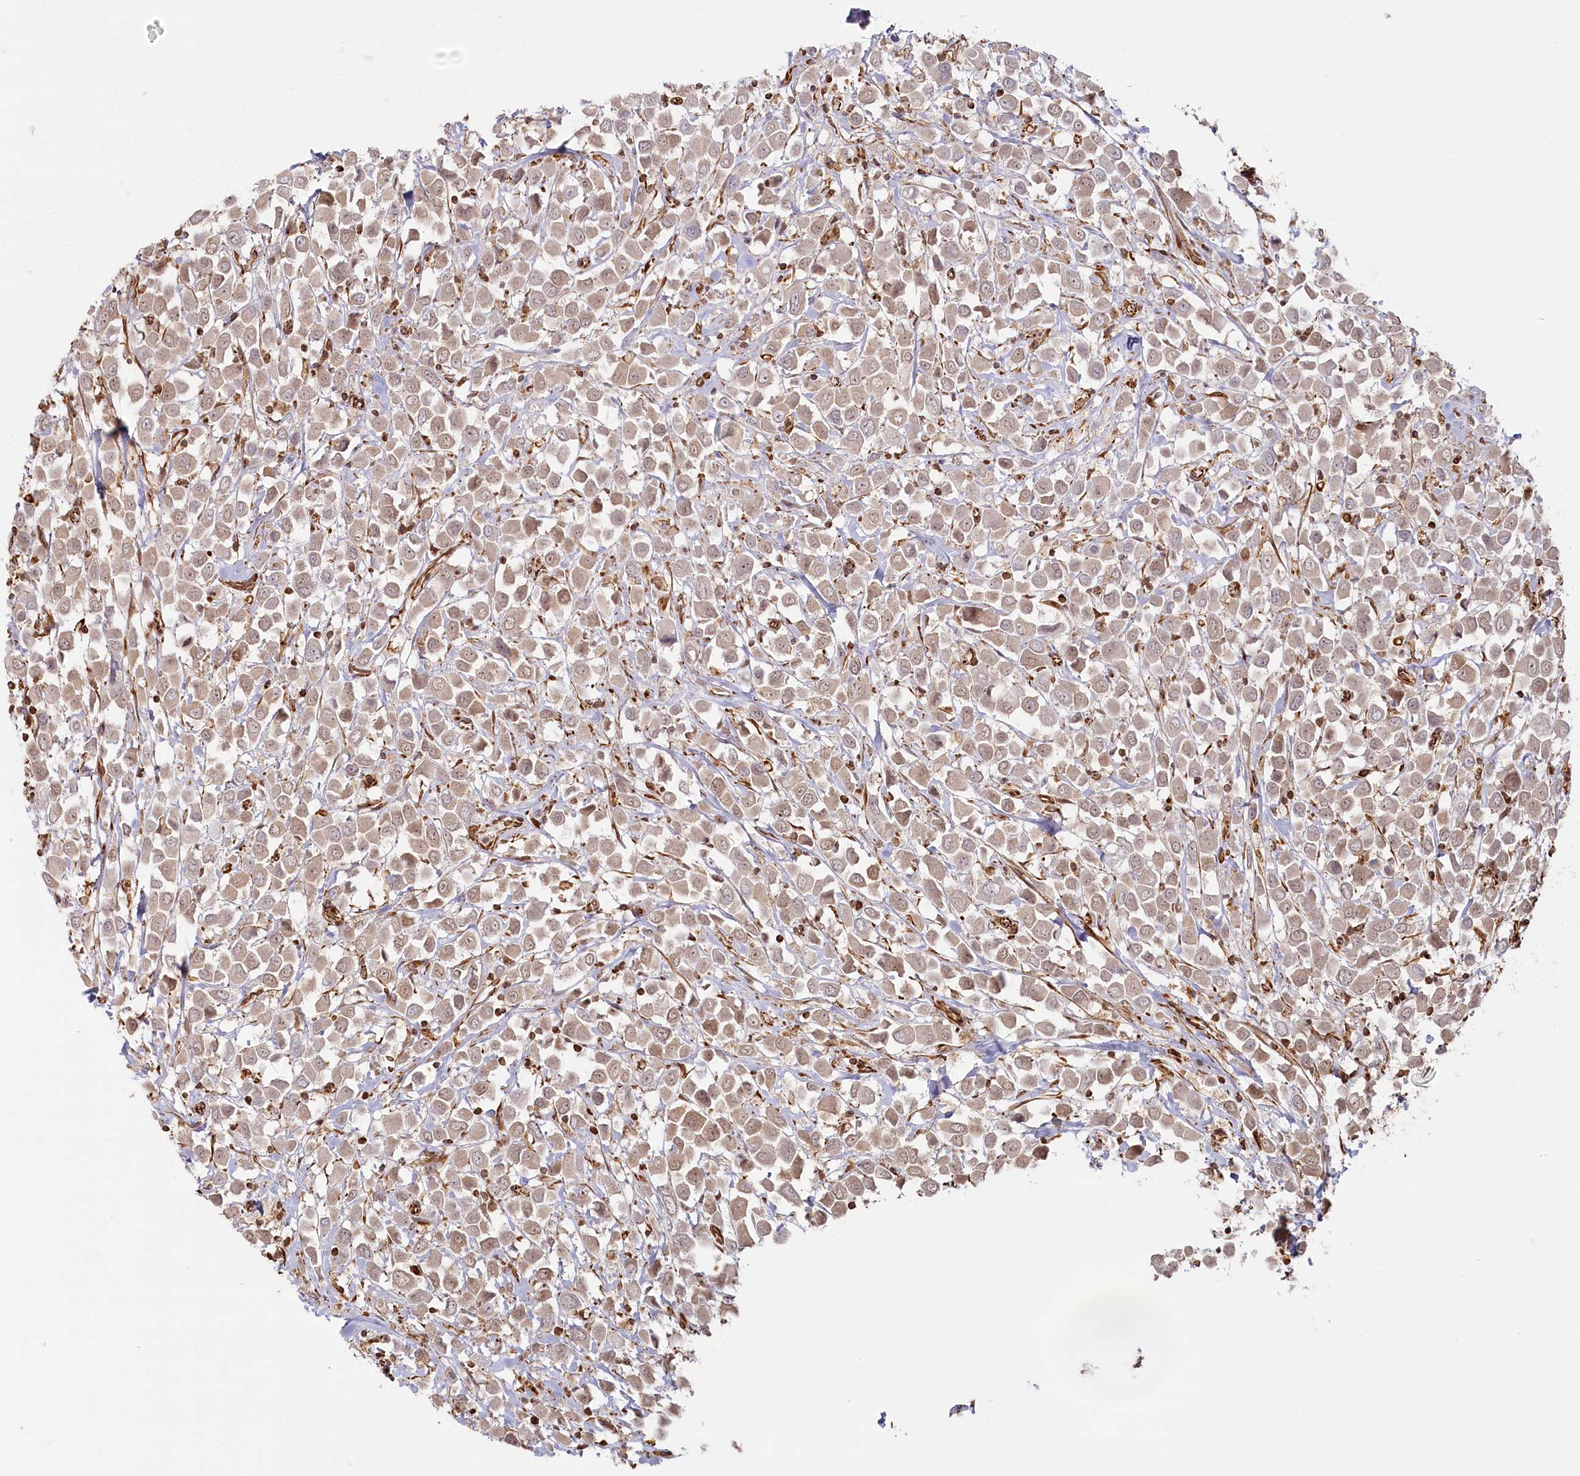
{"staining": {"intensity": "weak", "quantity": ">75%", "location": "cytoplasmic/membranous"}, "tissue": "breast cancer", "cell_type": "Tumor cells", "image_type": "cancer", "snomed": [{"axis": "morphology", "description": "Duct carcinoma"}, {"axis": "topography", "description": "Breast"}], "caption": "About >75% of tumor cells in breast intraductal carcinoma reveal weak cytoplasmic/membranous protein expression as visualized by brown immunohistochemical staining.", "gene": "TTC1", "patient": {"sex": "female", "age": 61}}